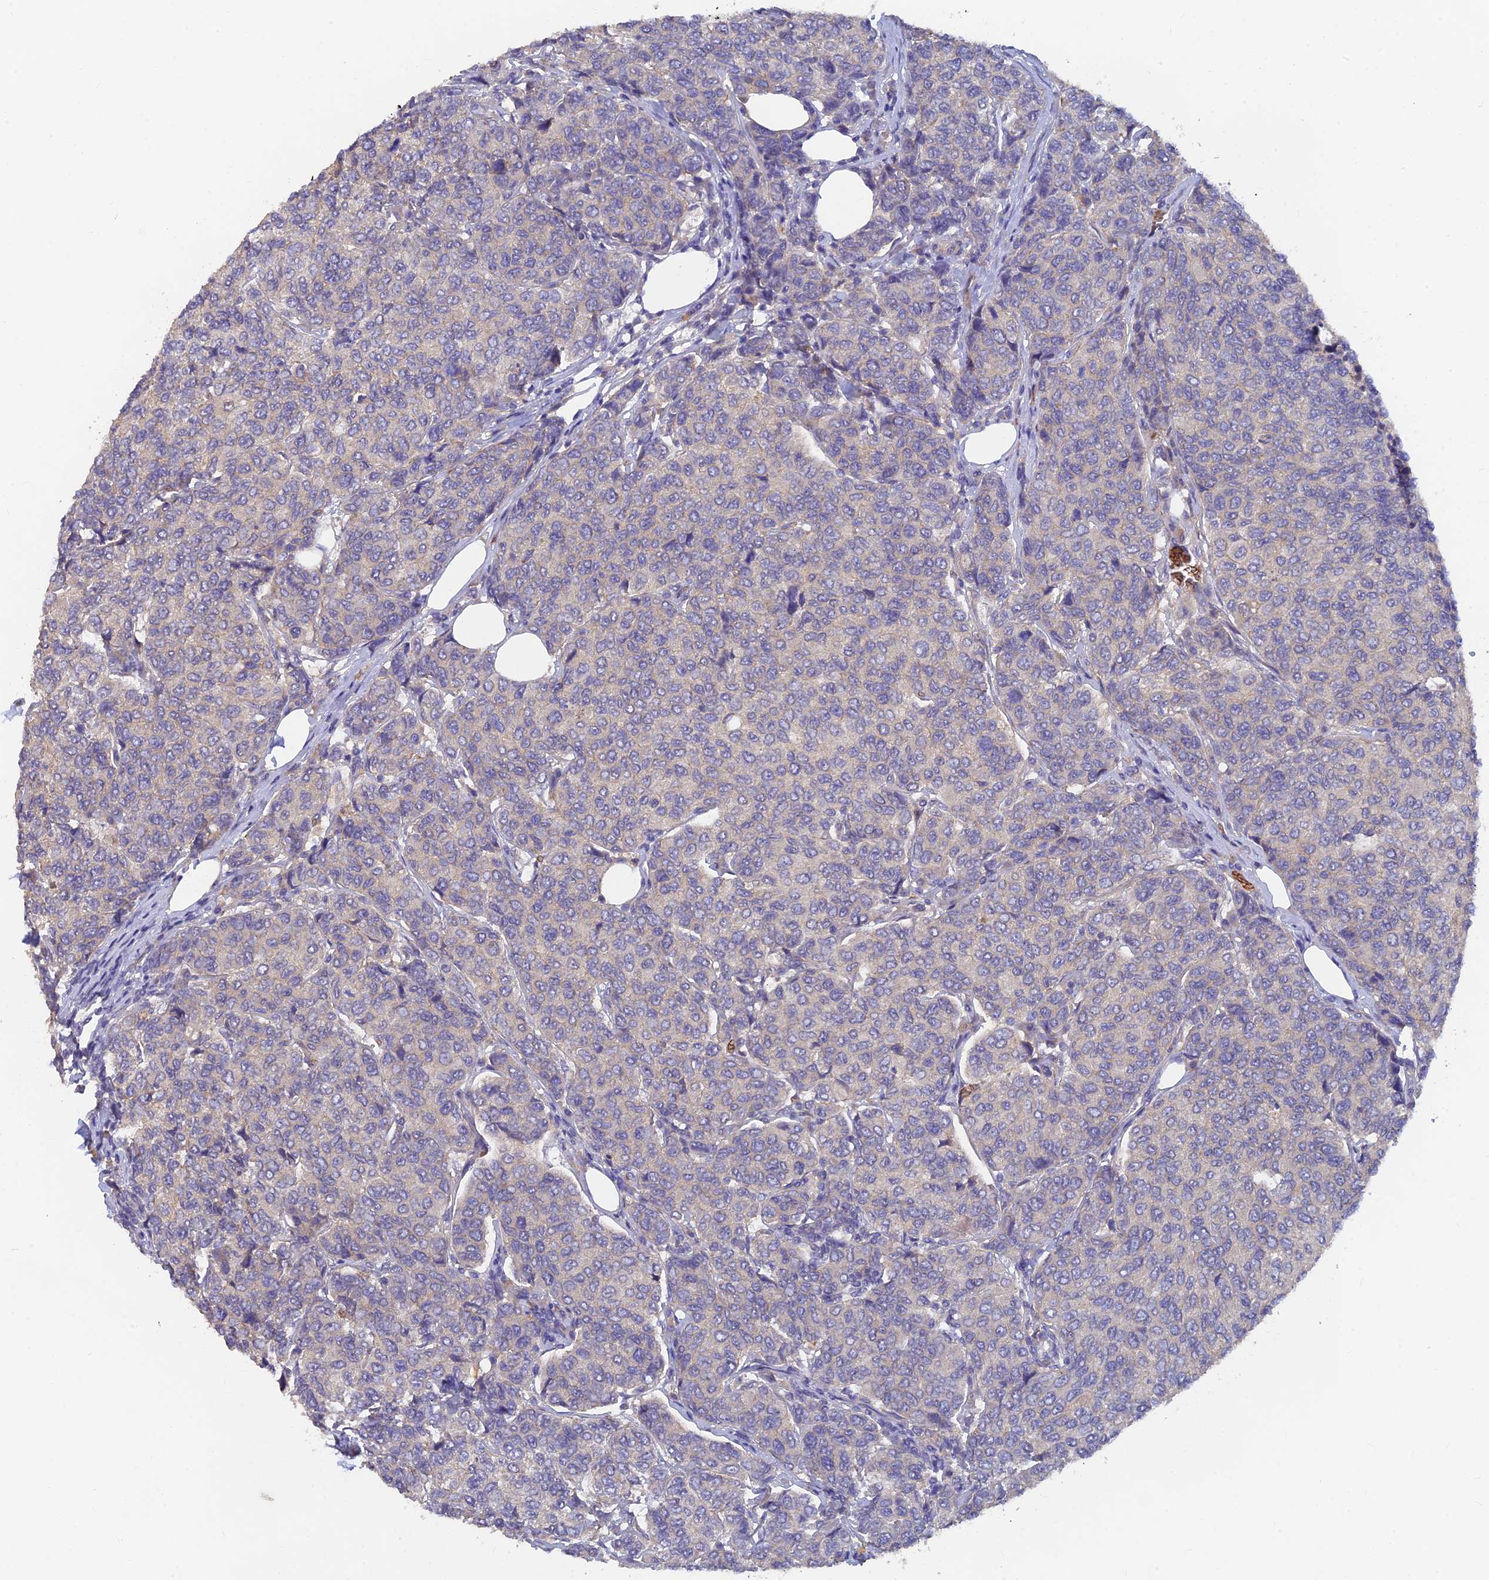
{"staining": {"intensity": "negative", "quantity": "none", "location": "none"}, "tissue": "breast cancer", "cell_type": "Tumor cells", "image_type": "cancer", "snomed": [{"axis": "morphology", "description": "Duct carcinoma"}, {"axis": "topography", "description": "Breast"}], "caption": "This is an IHC image of intraductal carcinoma (breast). There is no staining in tumor cells.", "gene": "ARRDC1", "patient": {"sex": "female", "age": 55}}